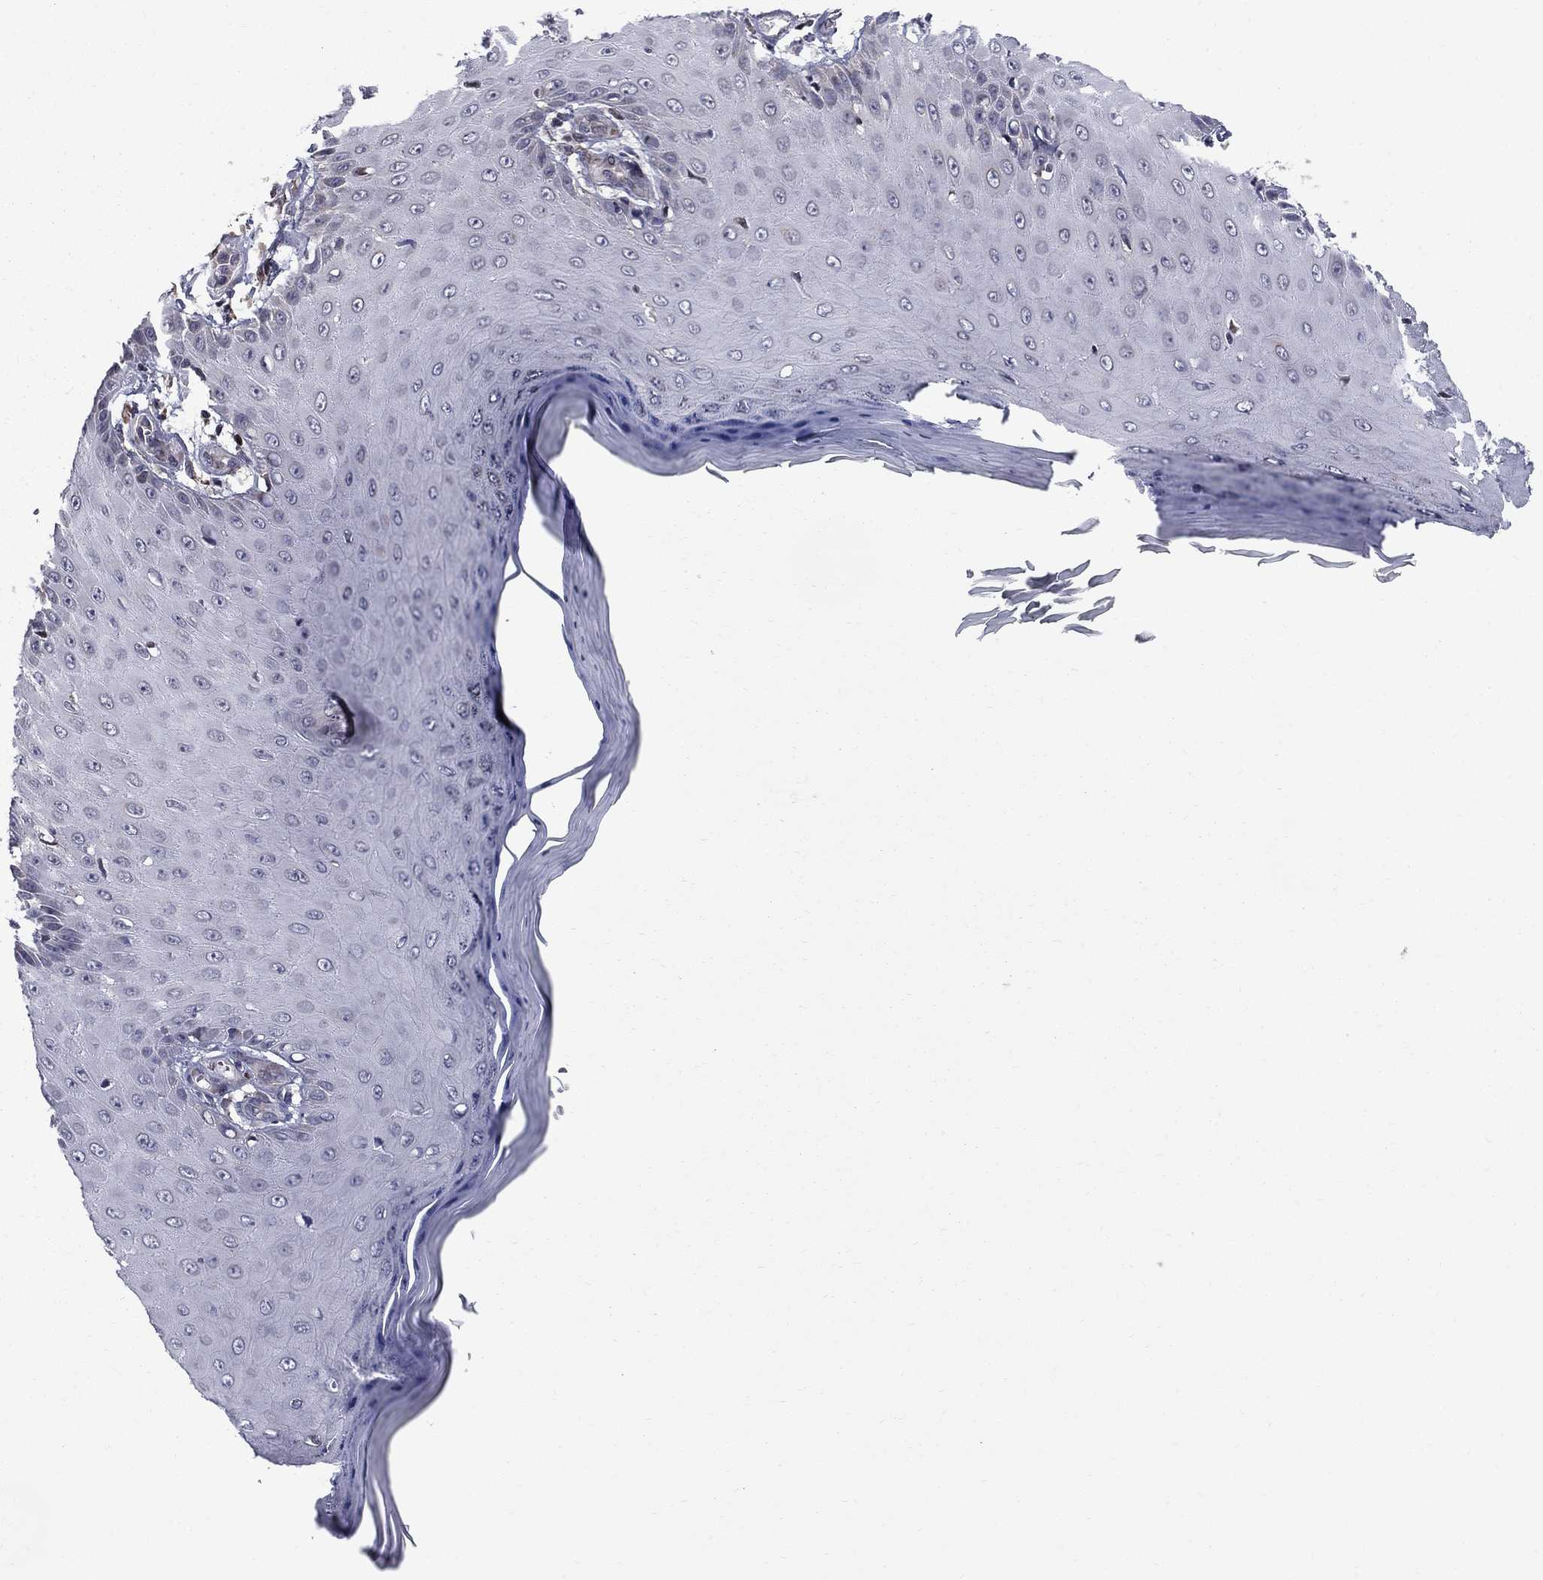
{"staining": {"intensity": "negative", "quantity": "none", "location": "none"}, "tissue": "skin cancer", "cell_type": "Tumor cells", "image_type": "cancer", "snomed": [{"axis": "morphology", "description": "Inflammation, NOS"}, {"axis": "morphology", "description": "Squamous cell carcinoma, NOS"}, {"axis": "topography", "description": "Skin"}], "caption": "This is an immunohistochemistry image of squamous cell carcinoma (skin). There is no positivity in tumor cells.", "gene": "HSPB2", "patient": {"sex": "male", "age": 70}}